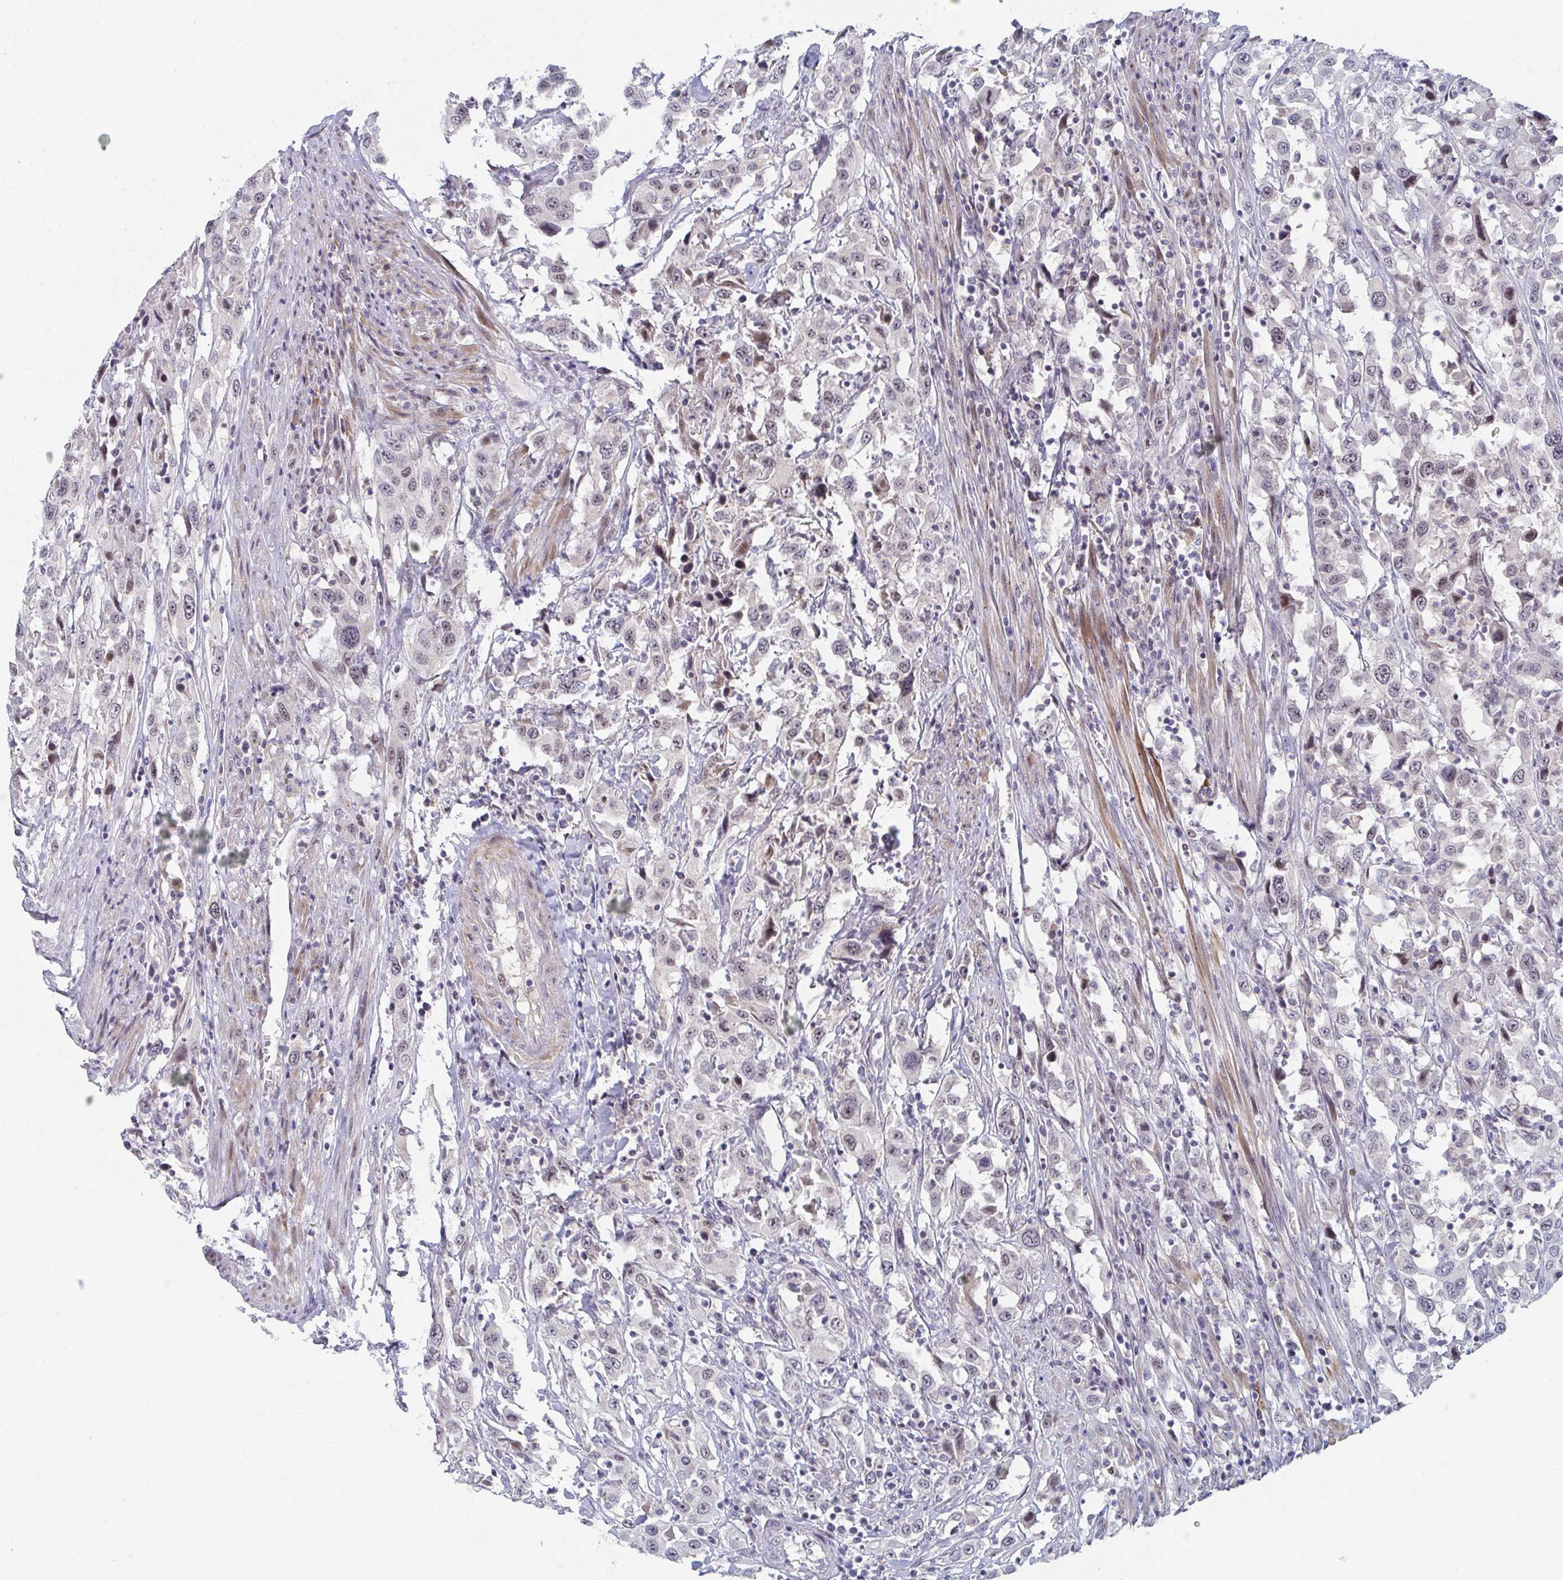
{"staining": {"intensity": "weak", "quantity": "<25%", "location": "nuclear"}, "tissue": "urothelial cancer", "cell_type": "Tumor cells", "image_type": "cancer", "snomed": [{"axis": "morphology", "description": "Urothelial carcinoma, High grade"}, {"axis": "topography", "description": "Urinary bladder"}], "caption": "Immunohistochemistry (IHC) of human urothelial cancer shows no positivity in tumor cells.", "gene": "CENPT", "patient": {"sex": "male", "age": 61}}